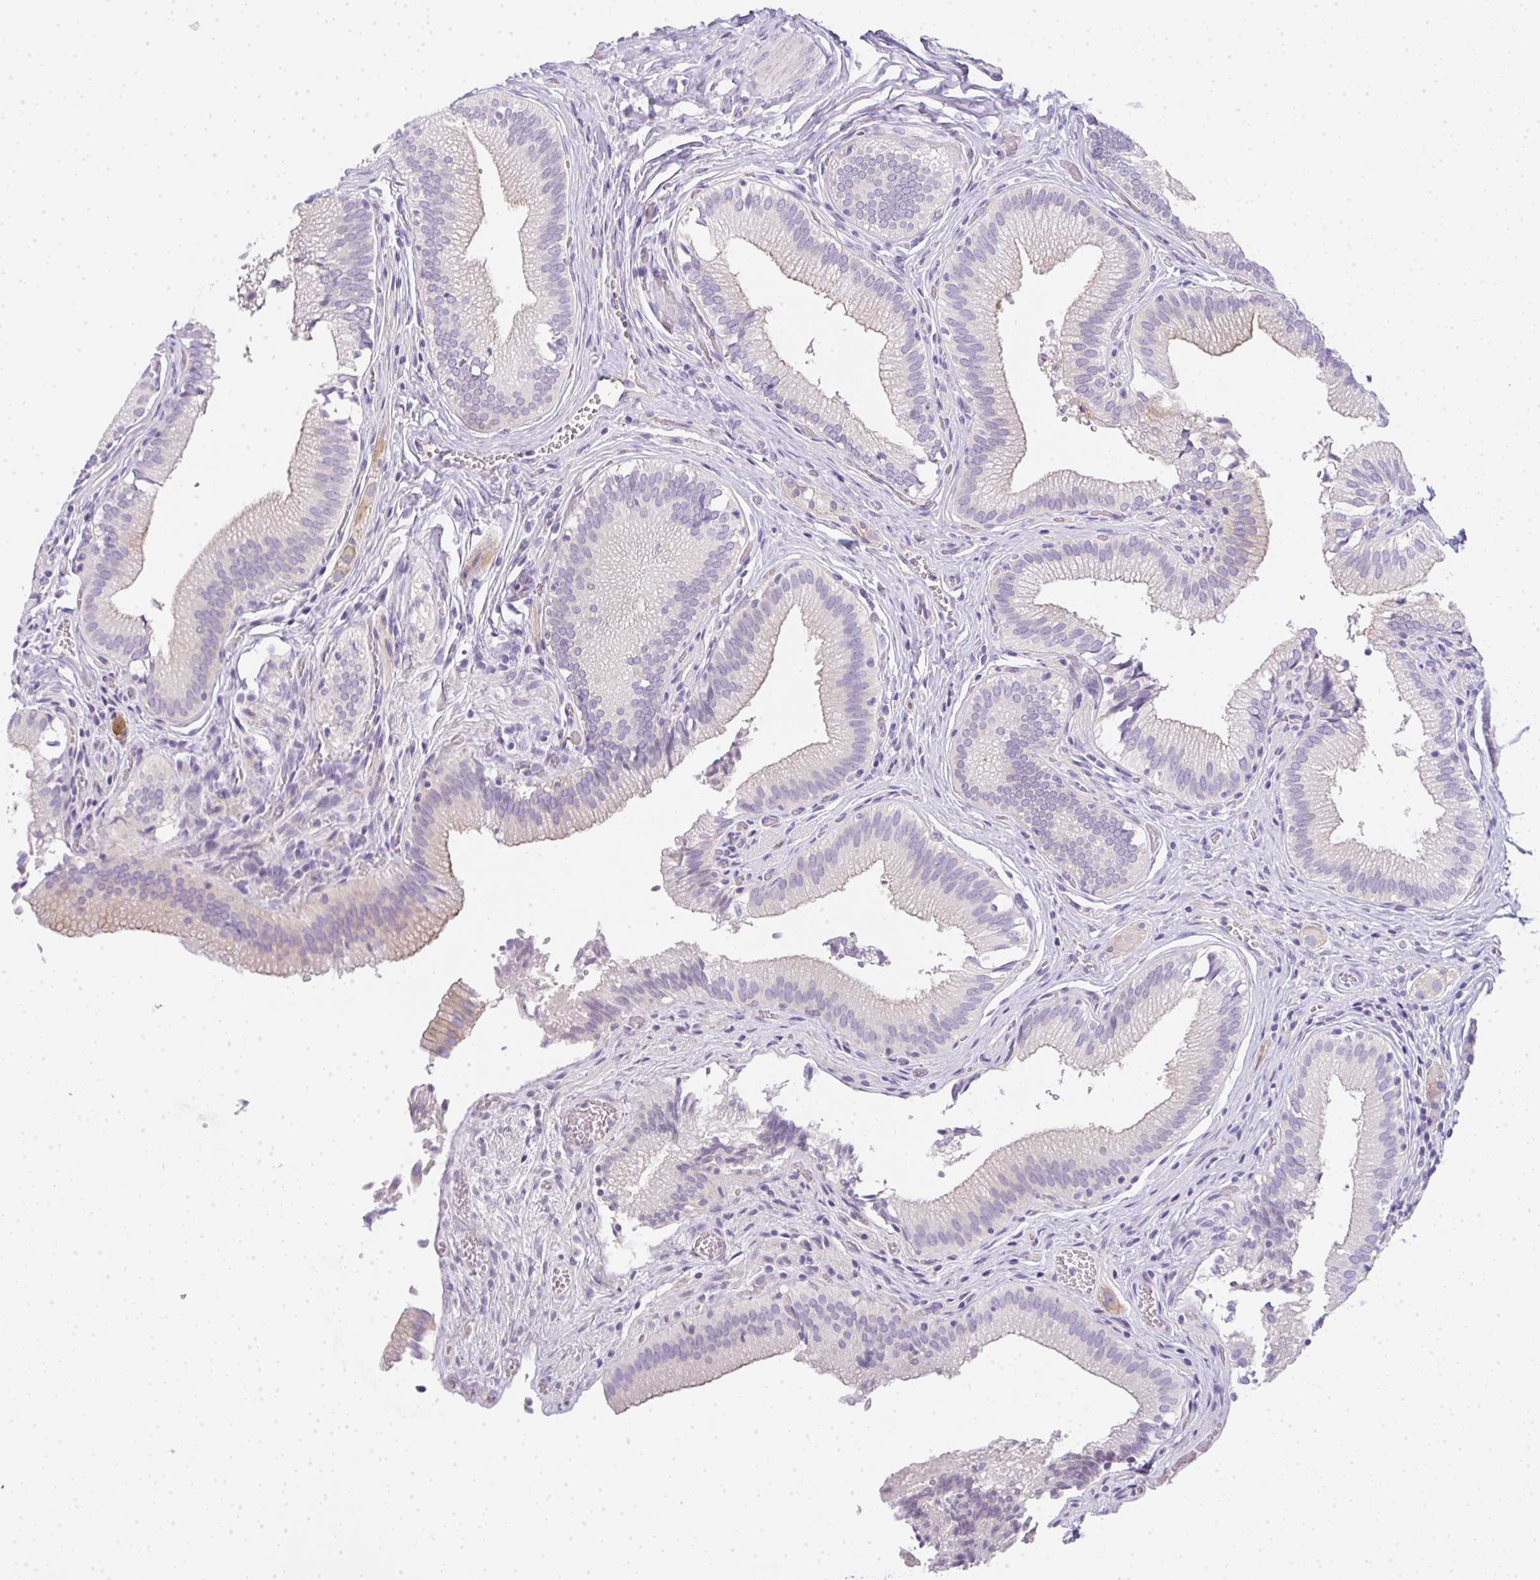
{"staining": {"intensity": "weak", "quantity": "<25%", "location": "cytoplasmic/membranous"}, "tissue": "gallbladder", "cell_type": "Glandular cells", "image_type": "normal", "snomed": [{"axis": "morphology", "description": "Normal tissue, NOS"}, {"axis": "topography", "description": "Gallbladder"}, {"axis": "topography", "description": "Peripheral nerve tissue"}], "caption": "Immunohistochemical staining of unremarkable gallbladder displays no significant staining in glandular cells. The staining is performed using DAB (3,3'-diaminobenzidine) brown chromogen with nuclei counter-stained in using hematoxylin.", "gene": "LPAR4", "patient": {"sex": "male", "age": 17}}